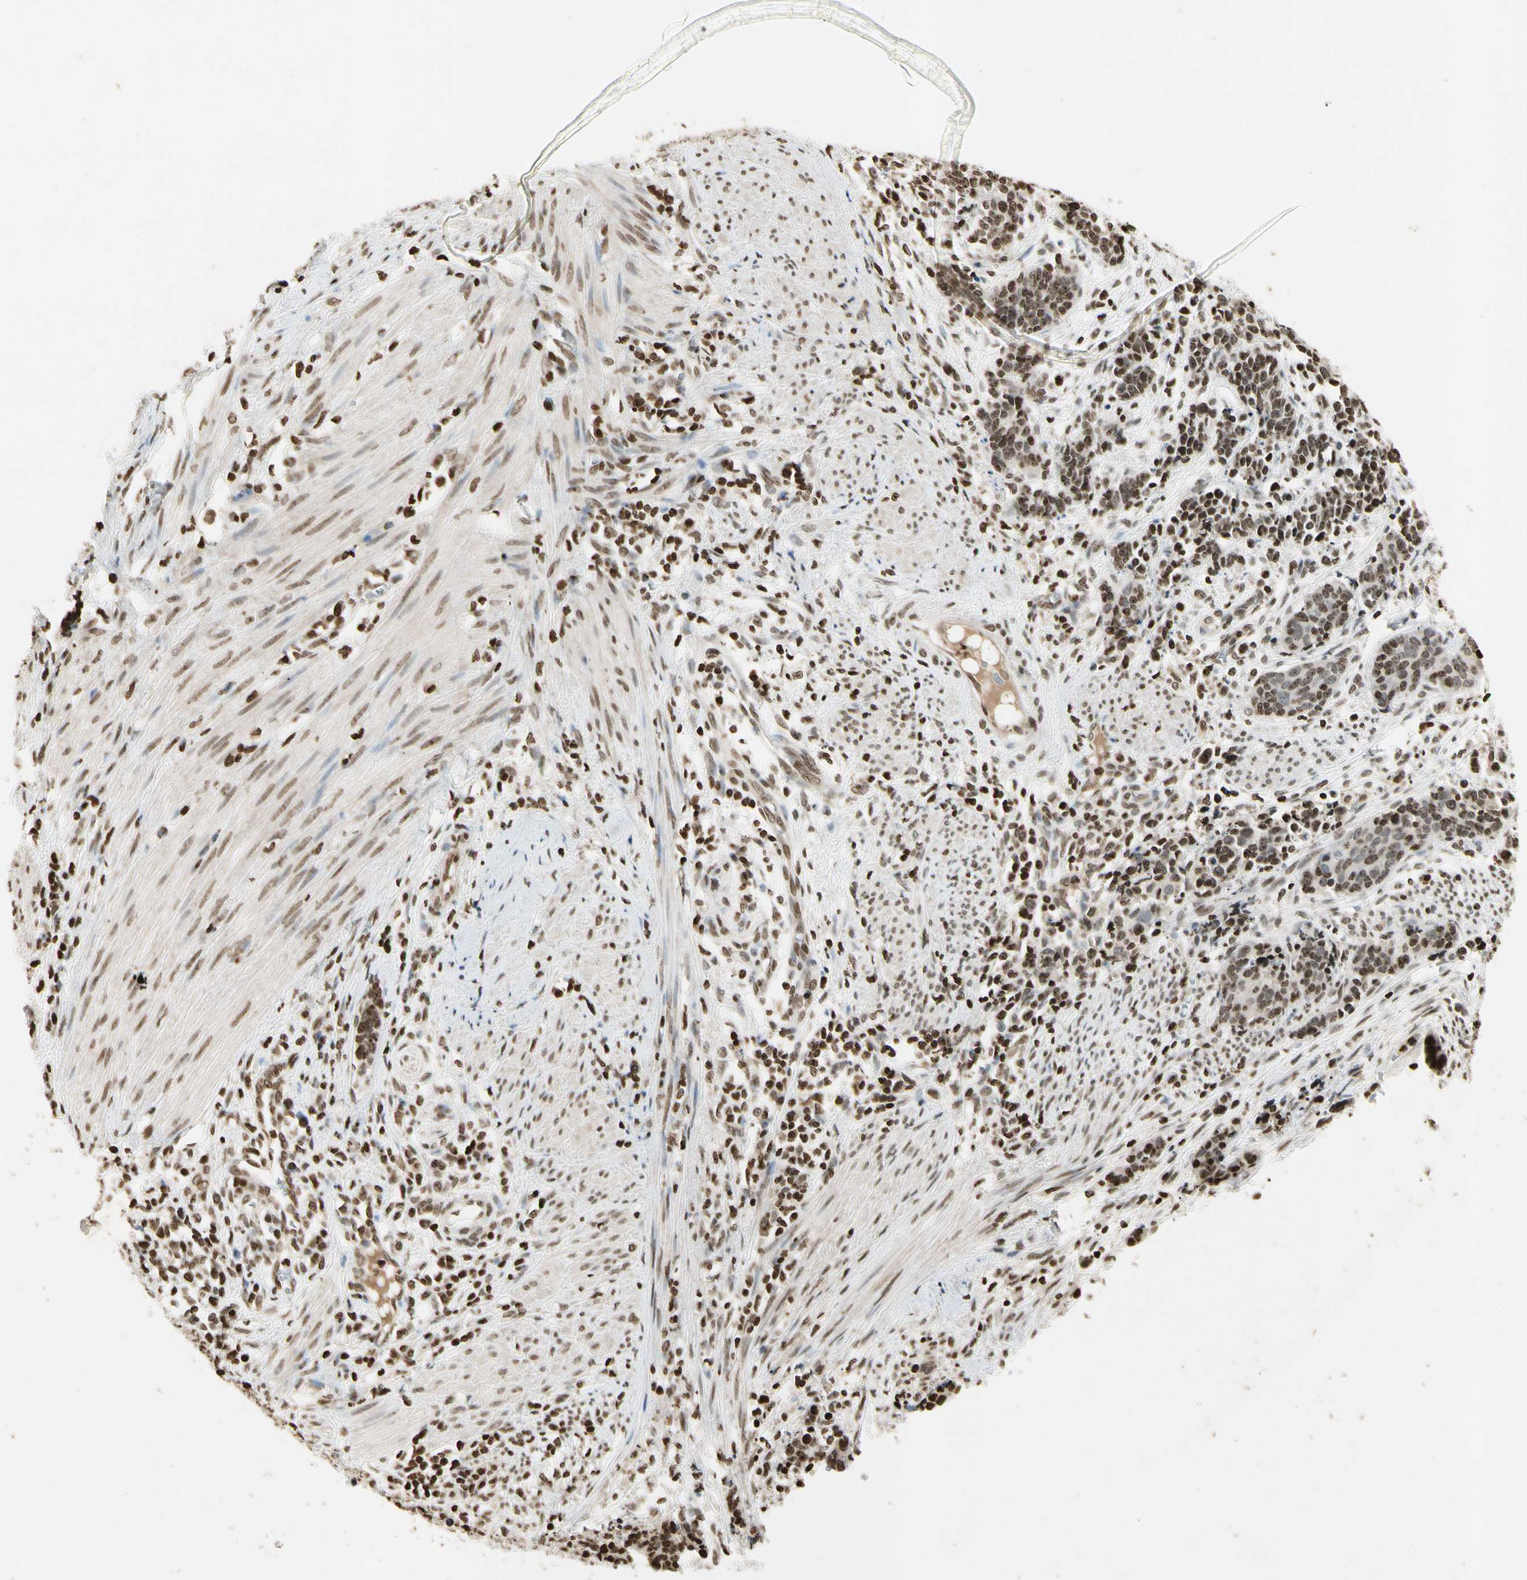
{"staining": {"intensity": "strong", "quantity": "25%-75%", "location": "nuclear"}, "tissue": "cervical cancer", "cell_type": "Tumor cells", "image_type": "cancer", "snomed": [{"axis": "morphology", "description": "Squamous cell carcinoma, NOS"}, {"axis": "topography", "description": "Cervix"}], "caption": "Tumor cells demonstrate strong nuclear positivity in approximately 25%-75% of cells in cervical cancer. The staining was performed using DAB (3,3'-diaminobenzidine), with brown indicating positive protein expression. Nuclei are stained blue with hematoxylin.", "gene": "RORA", "patient": {"sex": "female", "age": 35}}